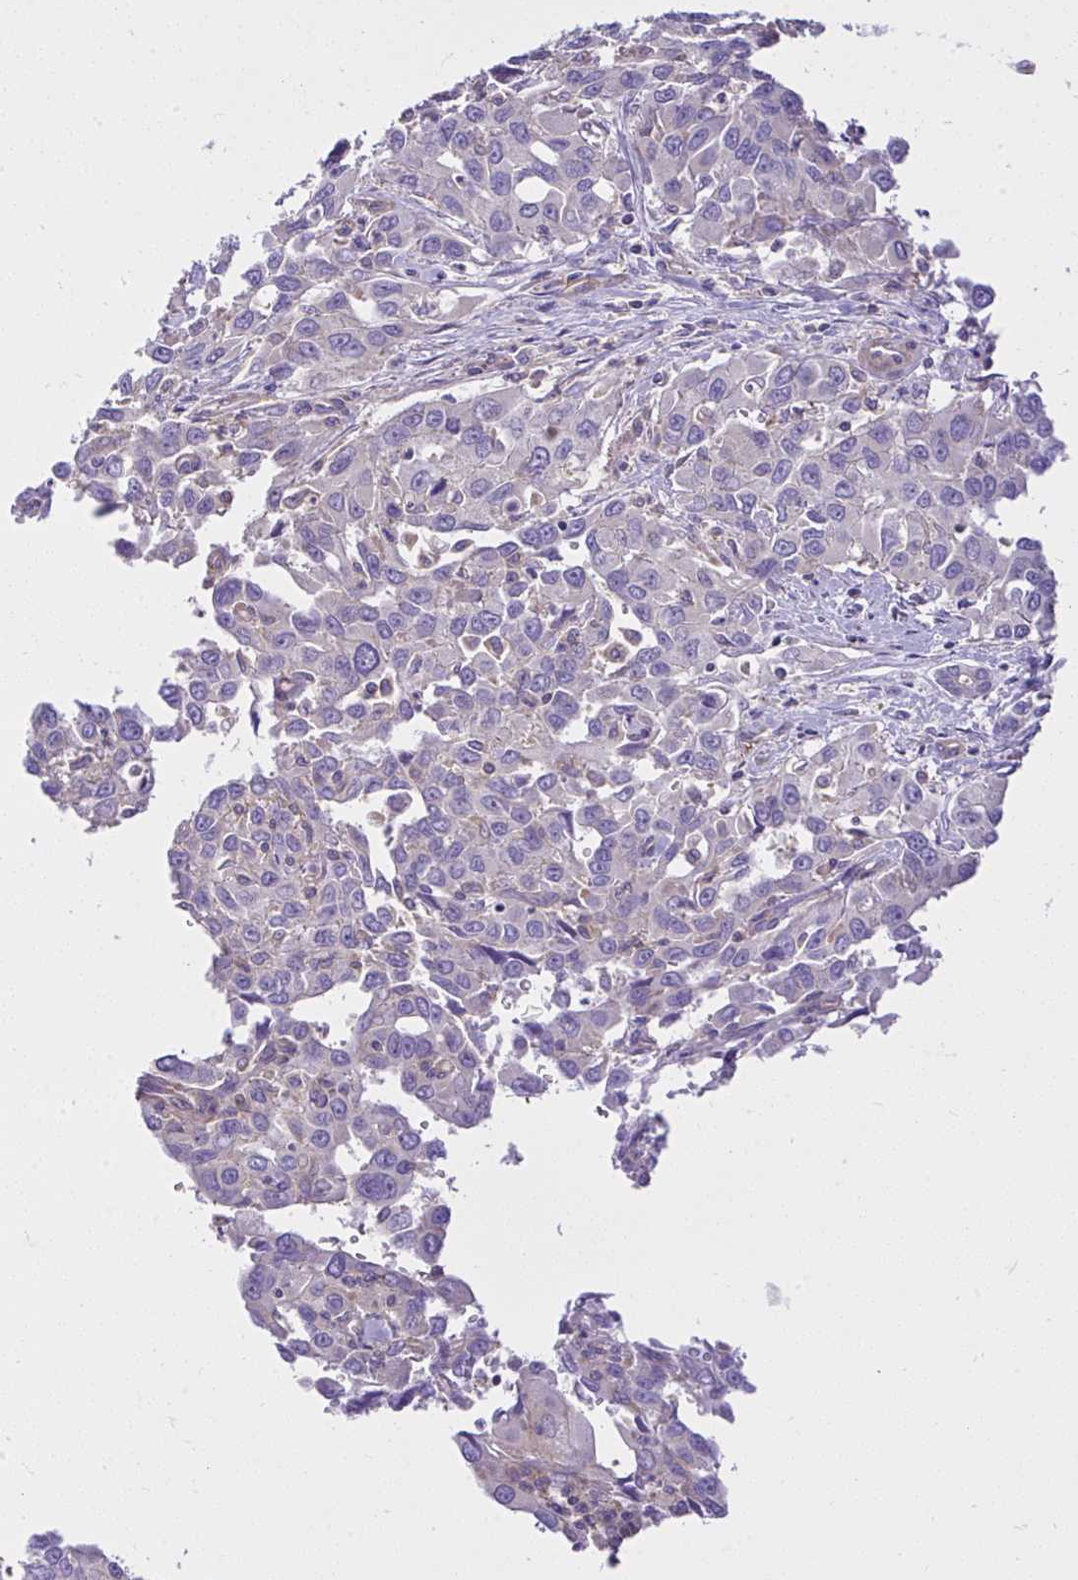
{"staining": {"intensity": "negative", "quantity": "none", "location": "none"}, "tissue": "liver cancer", "cell_type": "Tumor cells", "image_type": "cancer", "snomed": [{"axis": "morphology", "description": "Carcinoma, Hepatocellular, NOS"}, {"axis": "topography", "description": "Liver"}], "caption": "Immunohistochemistry of human liver cancer shows no expression in tumor cells.", "gene": "CCDC142", "patient": {"sex": "male", "age": 63}}